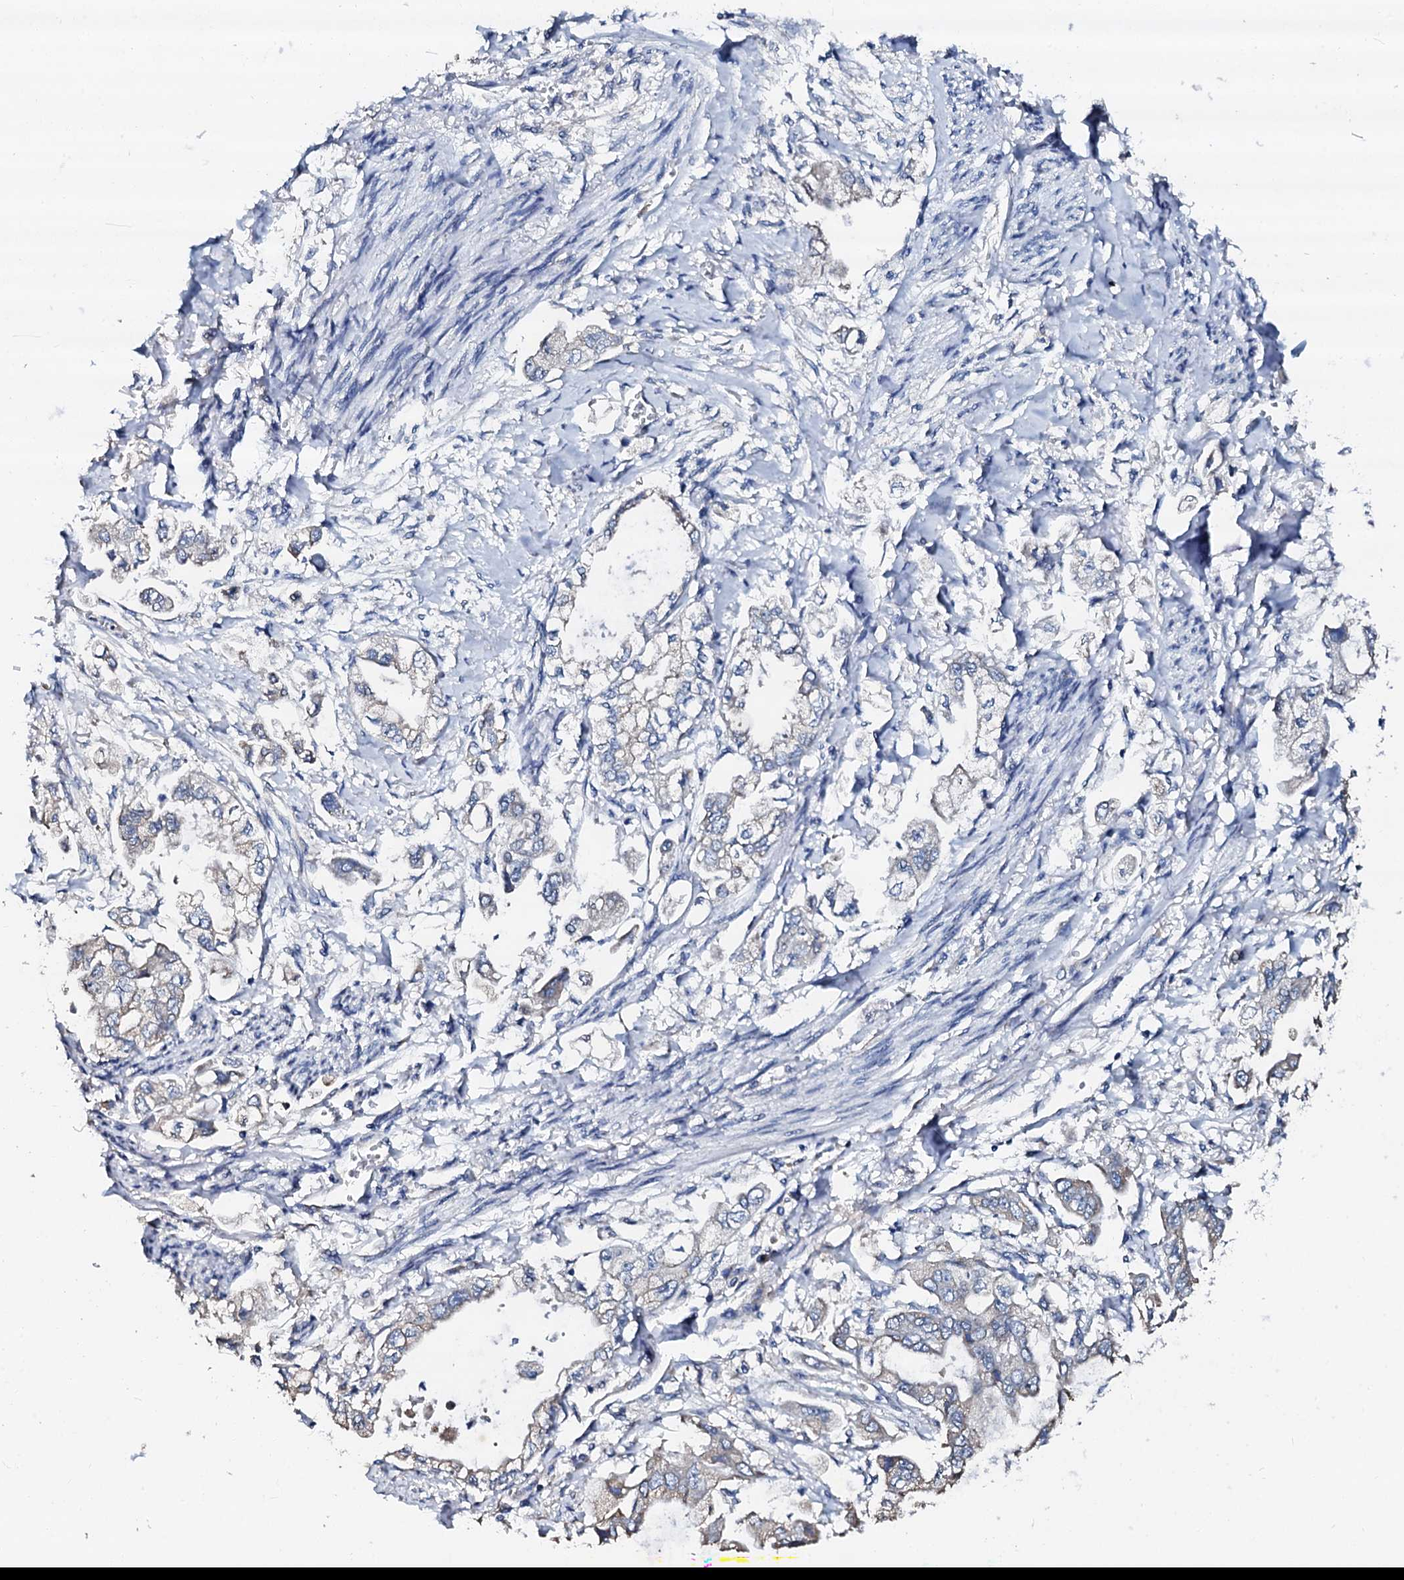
{"staining": {"intensity": "negative", "quantity": "none", "location": "none"}, "tissue": "stomach cancer", "cell_type": "Tumor cells", "image_type": "cancer", "snomed": [{"axis": "morphology", "description": "Adenocarcinoma, NOS"}, {"axis": "topography", "description": "Stomach"}], "caption": "Tumor cells are negative for brown protein staining in stomach cancer (adenocarcinoma).", "gene": "AKAP3", "patient": {"sex": "male", "age": 62}}